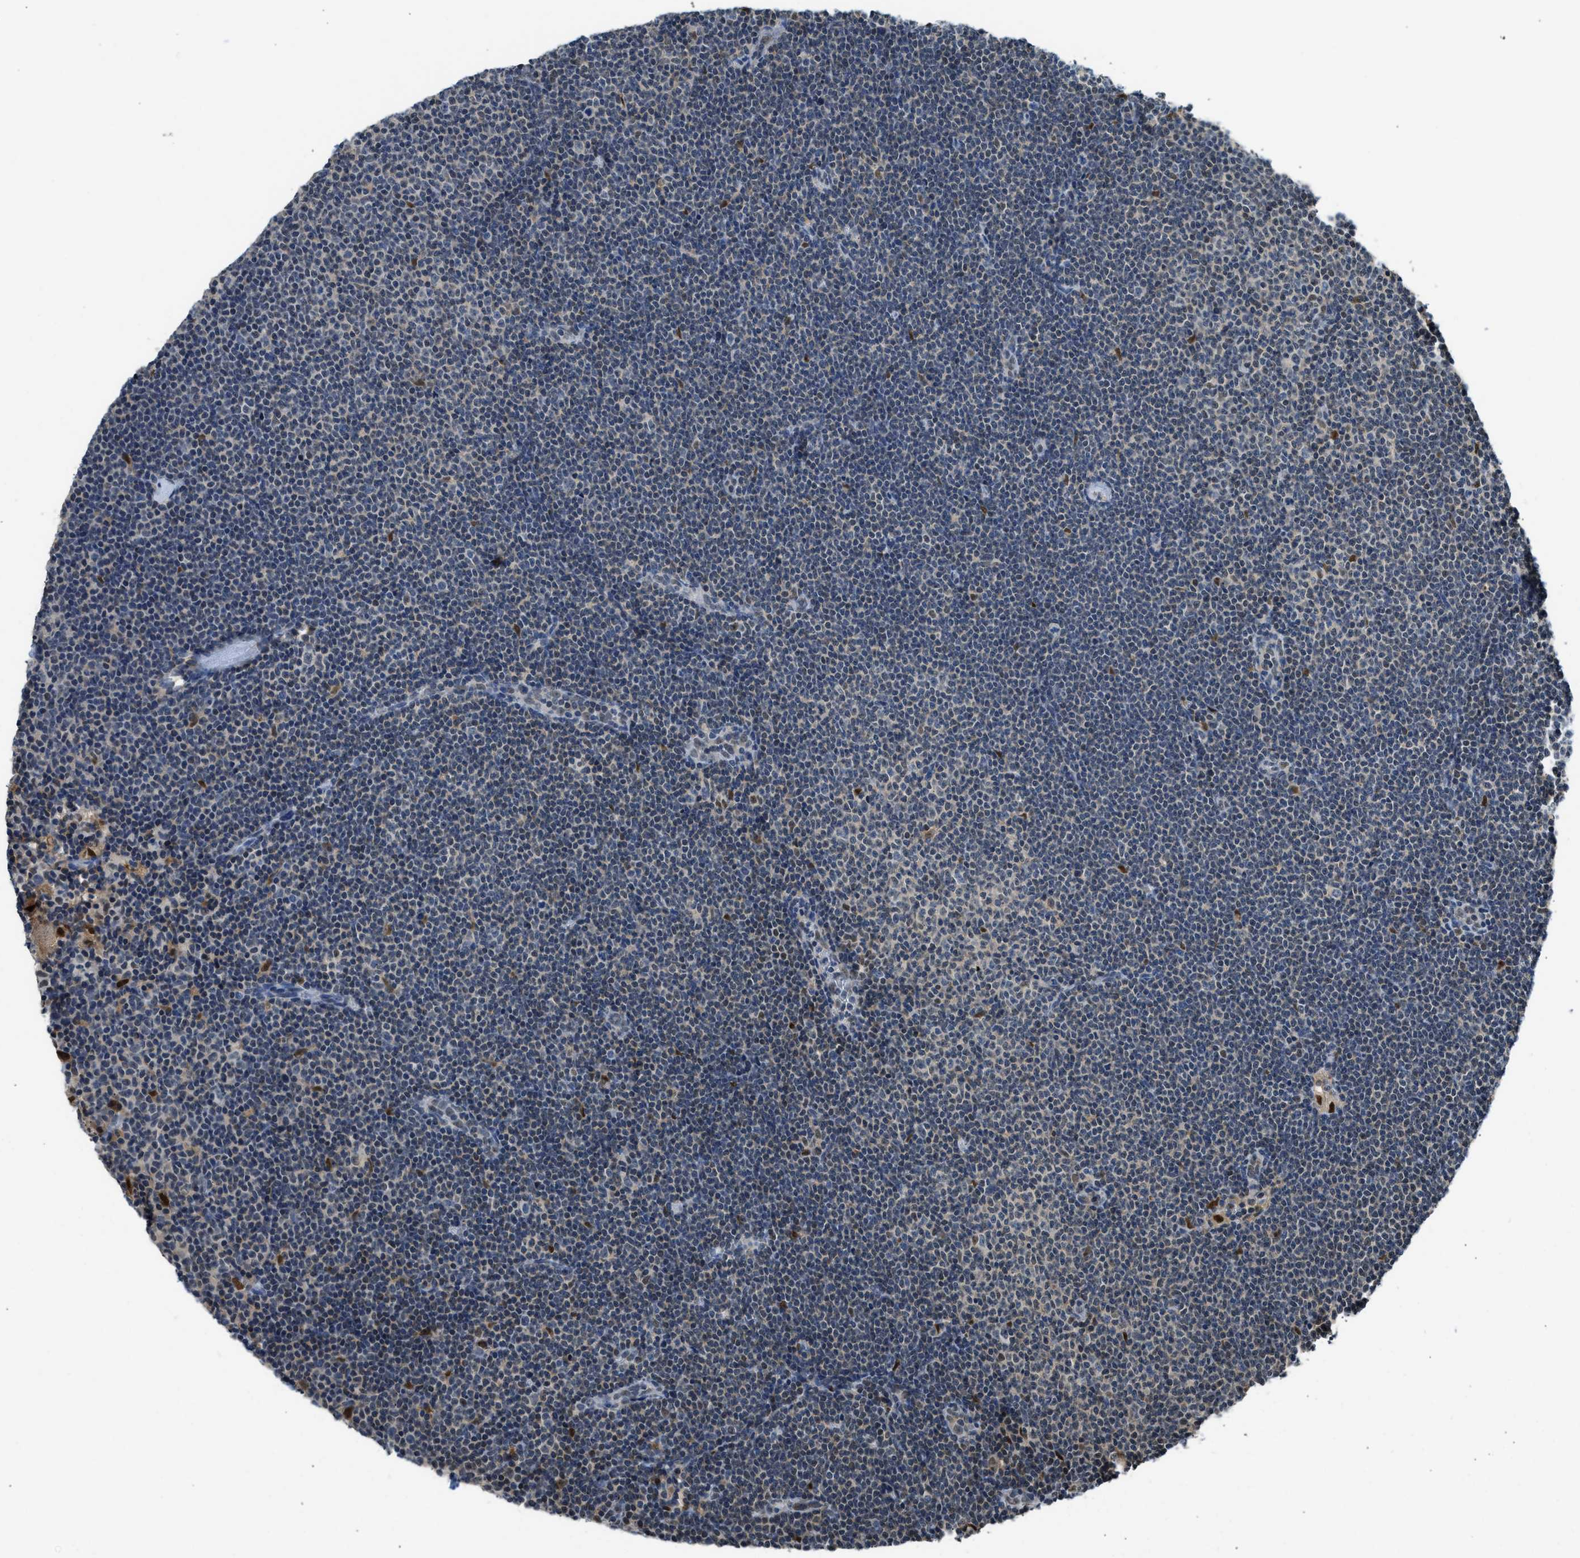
{"staining": {"intensity": "negative", "quantity": "none", "location": "none"}, "tissue": "lymphoma", "cell_type": "Tumor cells", "image_type": "cancer", "snomed": [{"axis": "morphology", "description": "Malignant lymphoma, non-Hodgkin's type, Low grade"}, {"axis": "topography", "description": "Lymph node"}], "caption": "DAB (3,3'-diaminobenzidine) immunohistochemical staining of lymphoma shows no significant positivity in tumor cells. Brightfield microscopy of immunohistochemistry (IHC) stained with DAB (brown) and hematoxylin (blue), captured at high magnification.", "gene": "ALX1", "patient": {"sex": "female", "age": 53}}